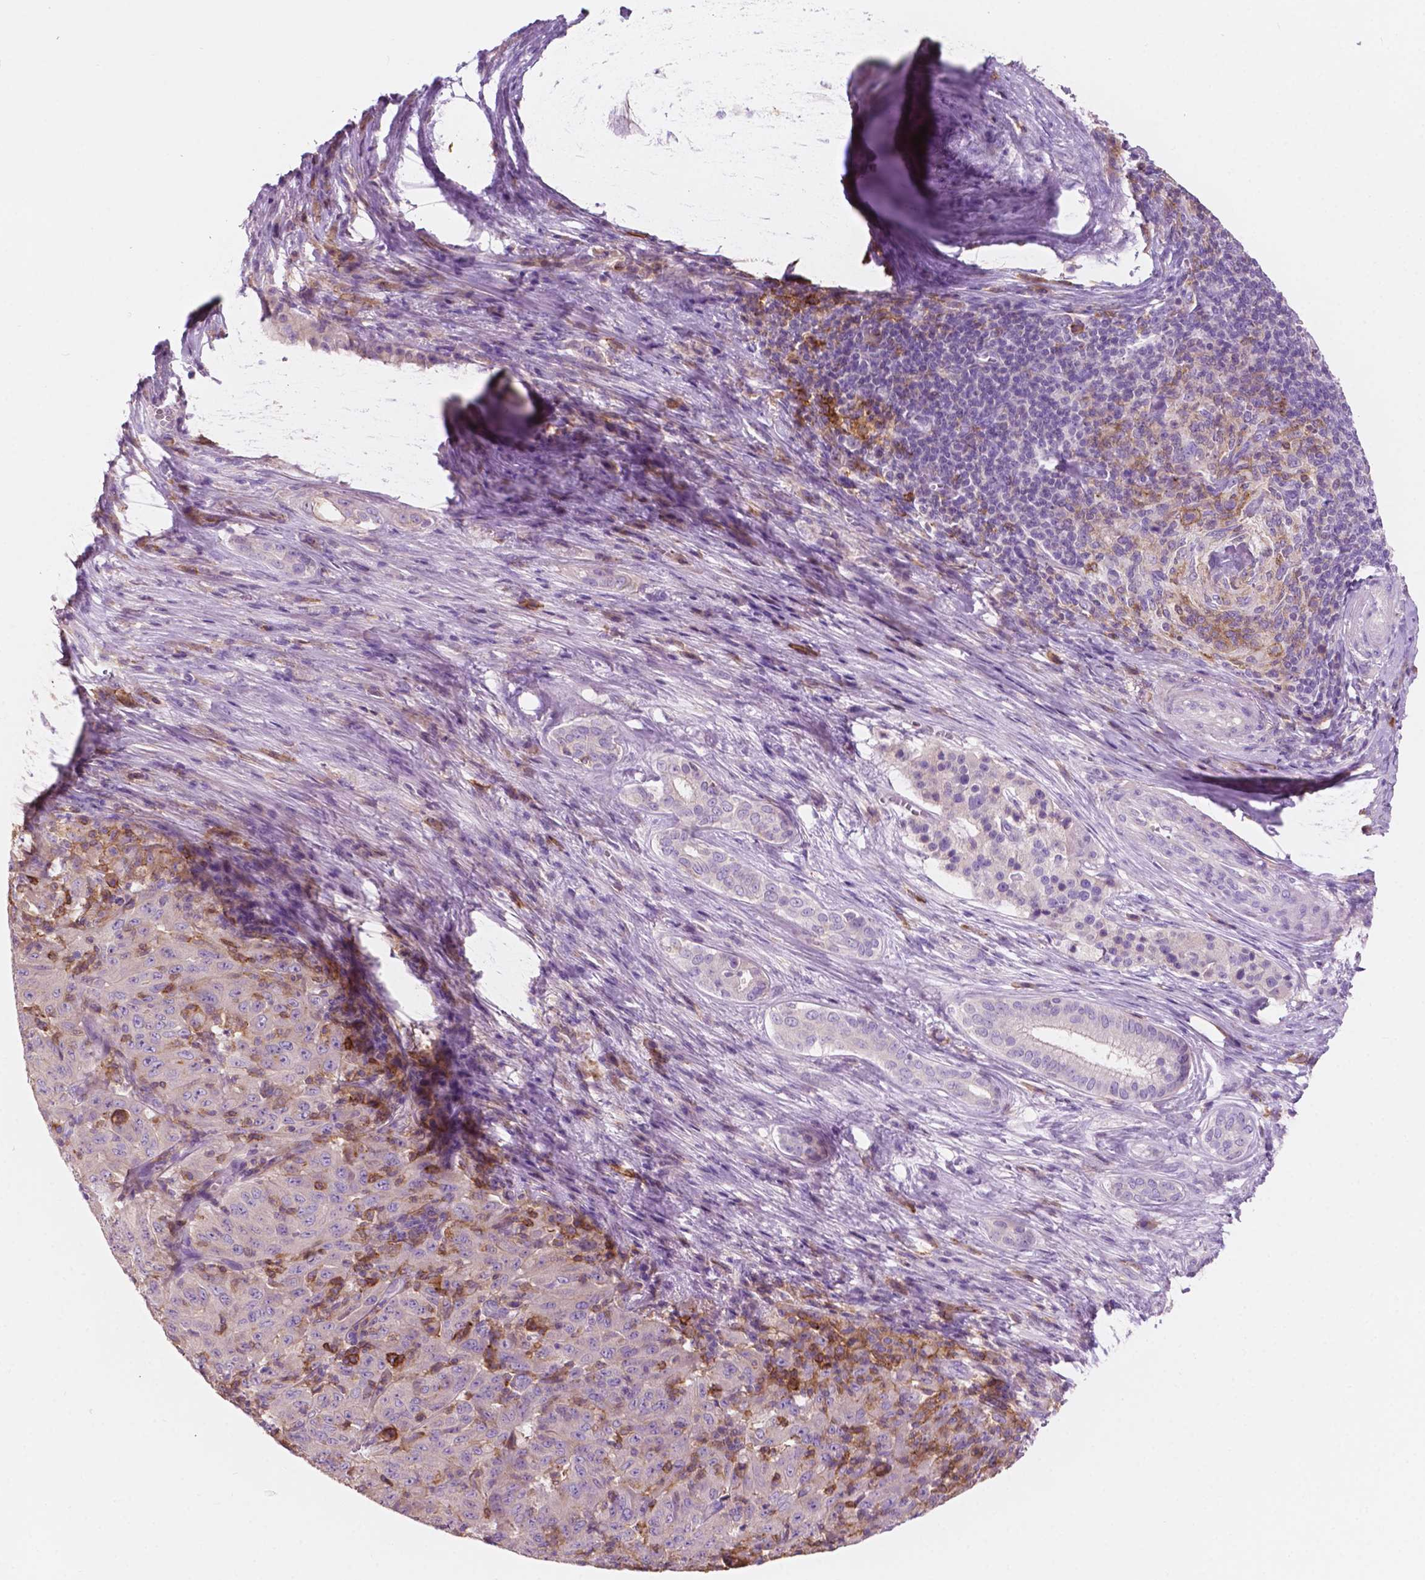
{"staining": {"intensity": "negative", "quantity": "none", "location": "none"}, "tissue": "pancreatic cancer", "cell_type": "Tumor cells", "image_type": "cancer", "snomed": [{"axis": "morphology", "description": "Adenocarcinoma, NOS"}, {"axis": "topography", "description": "Pancreas"}], "caption": "This is a micrograph of IHC staining of adenocarcinoma (pancreatic), which shows no staining in tumor cells. The staining is performed using DAB brown chromogen with nuclei counter-stained in using hematoxylin.", "gene": "SEMA4A", "patient": {"sex": "male", "age": 63}}